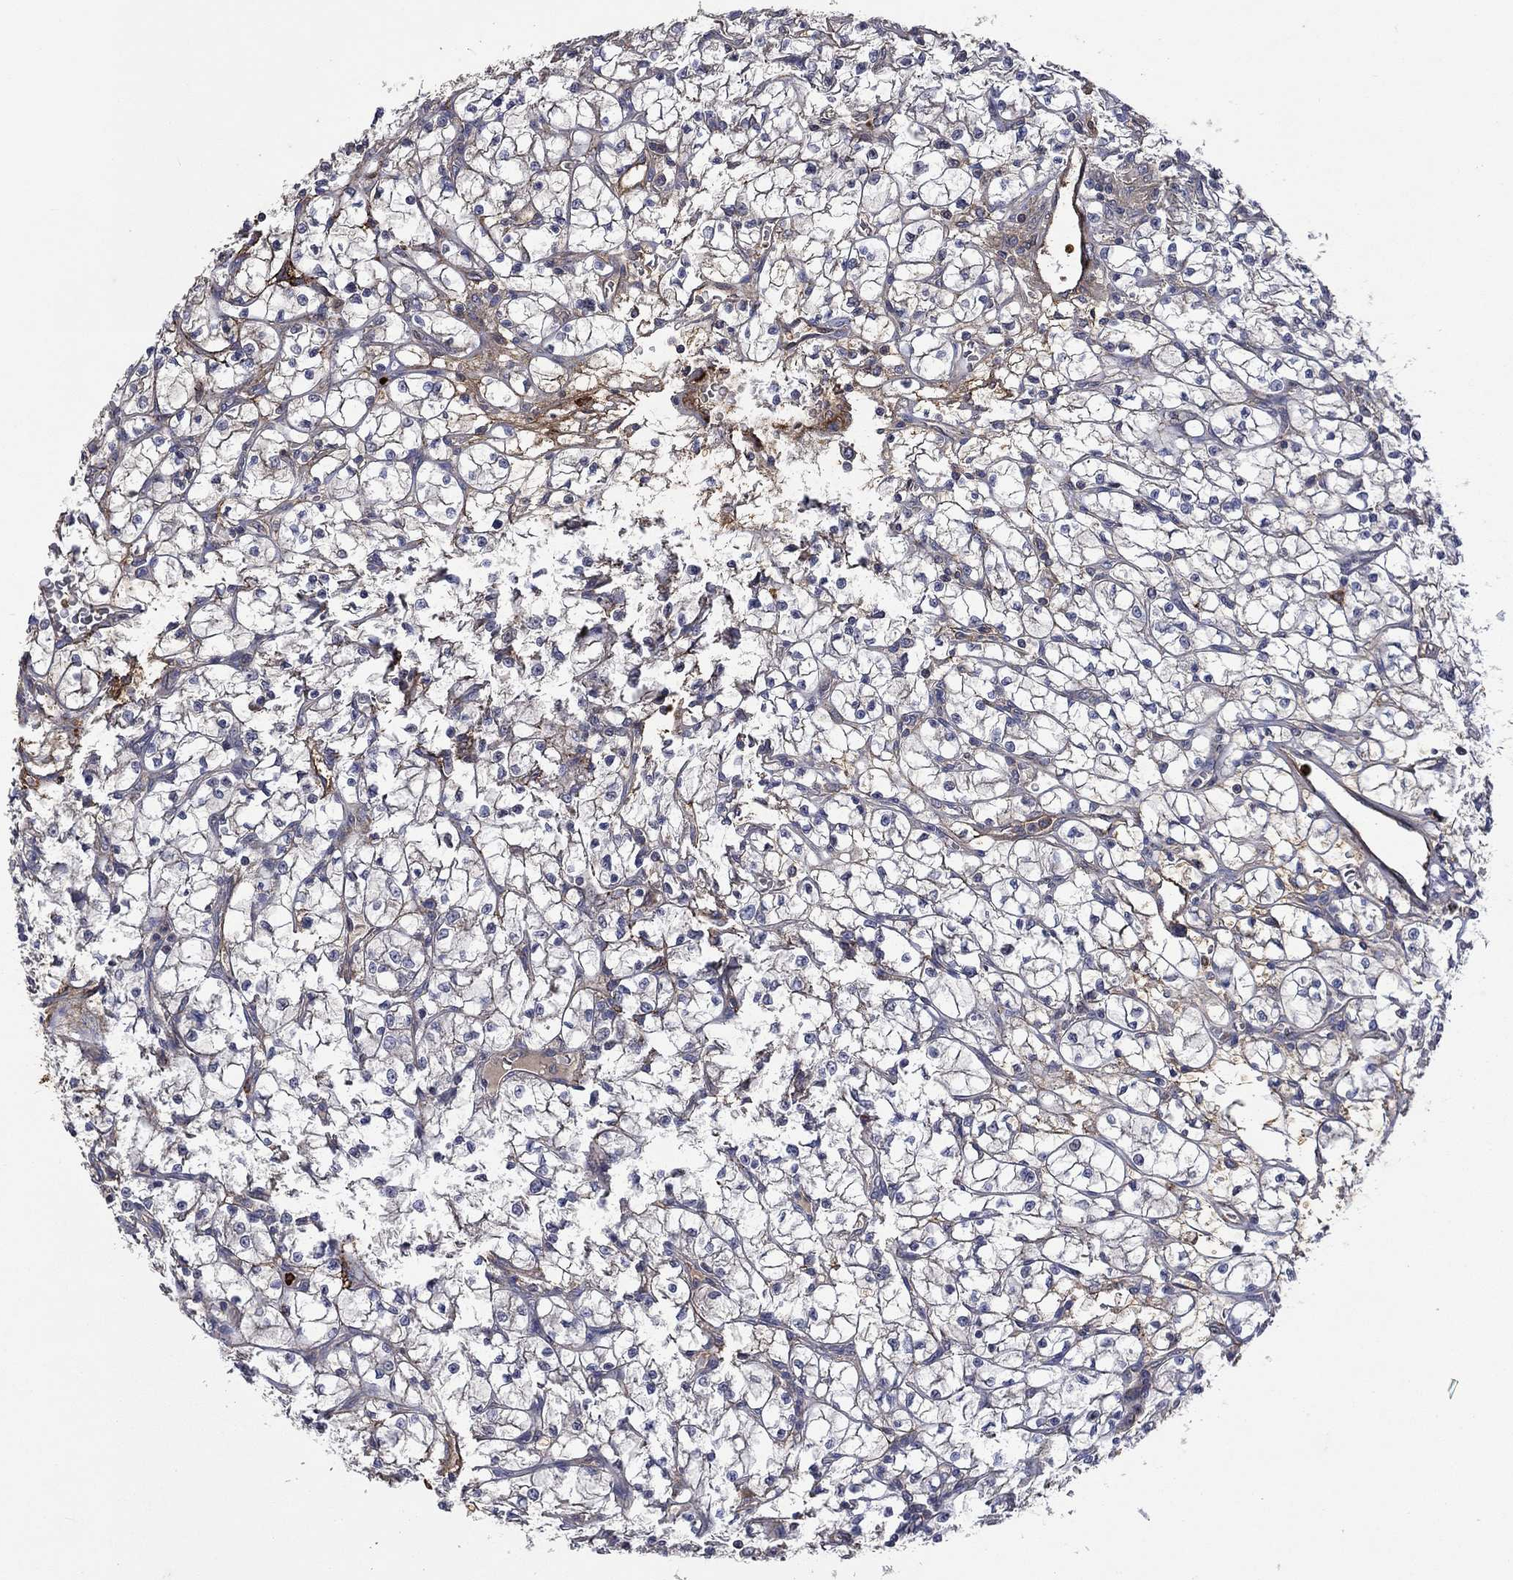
{"staining": {"intensity": "negative", "quantity": "none", "location": "none"}, "tissue": "renal cancer", "cell_type": "Tumor cells", "image_type": "cancer", "snomed": [{"axis": "morphology", "description": "Adenocarcinoma, NOS"}, {"axis": "topography", "description": "Kidney"}], "caption": "The micrograph reveals no staining of tumor cells in renal cancer.", "gene": "VCAN", "patient": {"sex": "female", "age": 64}}